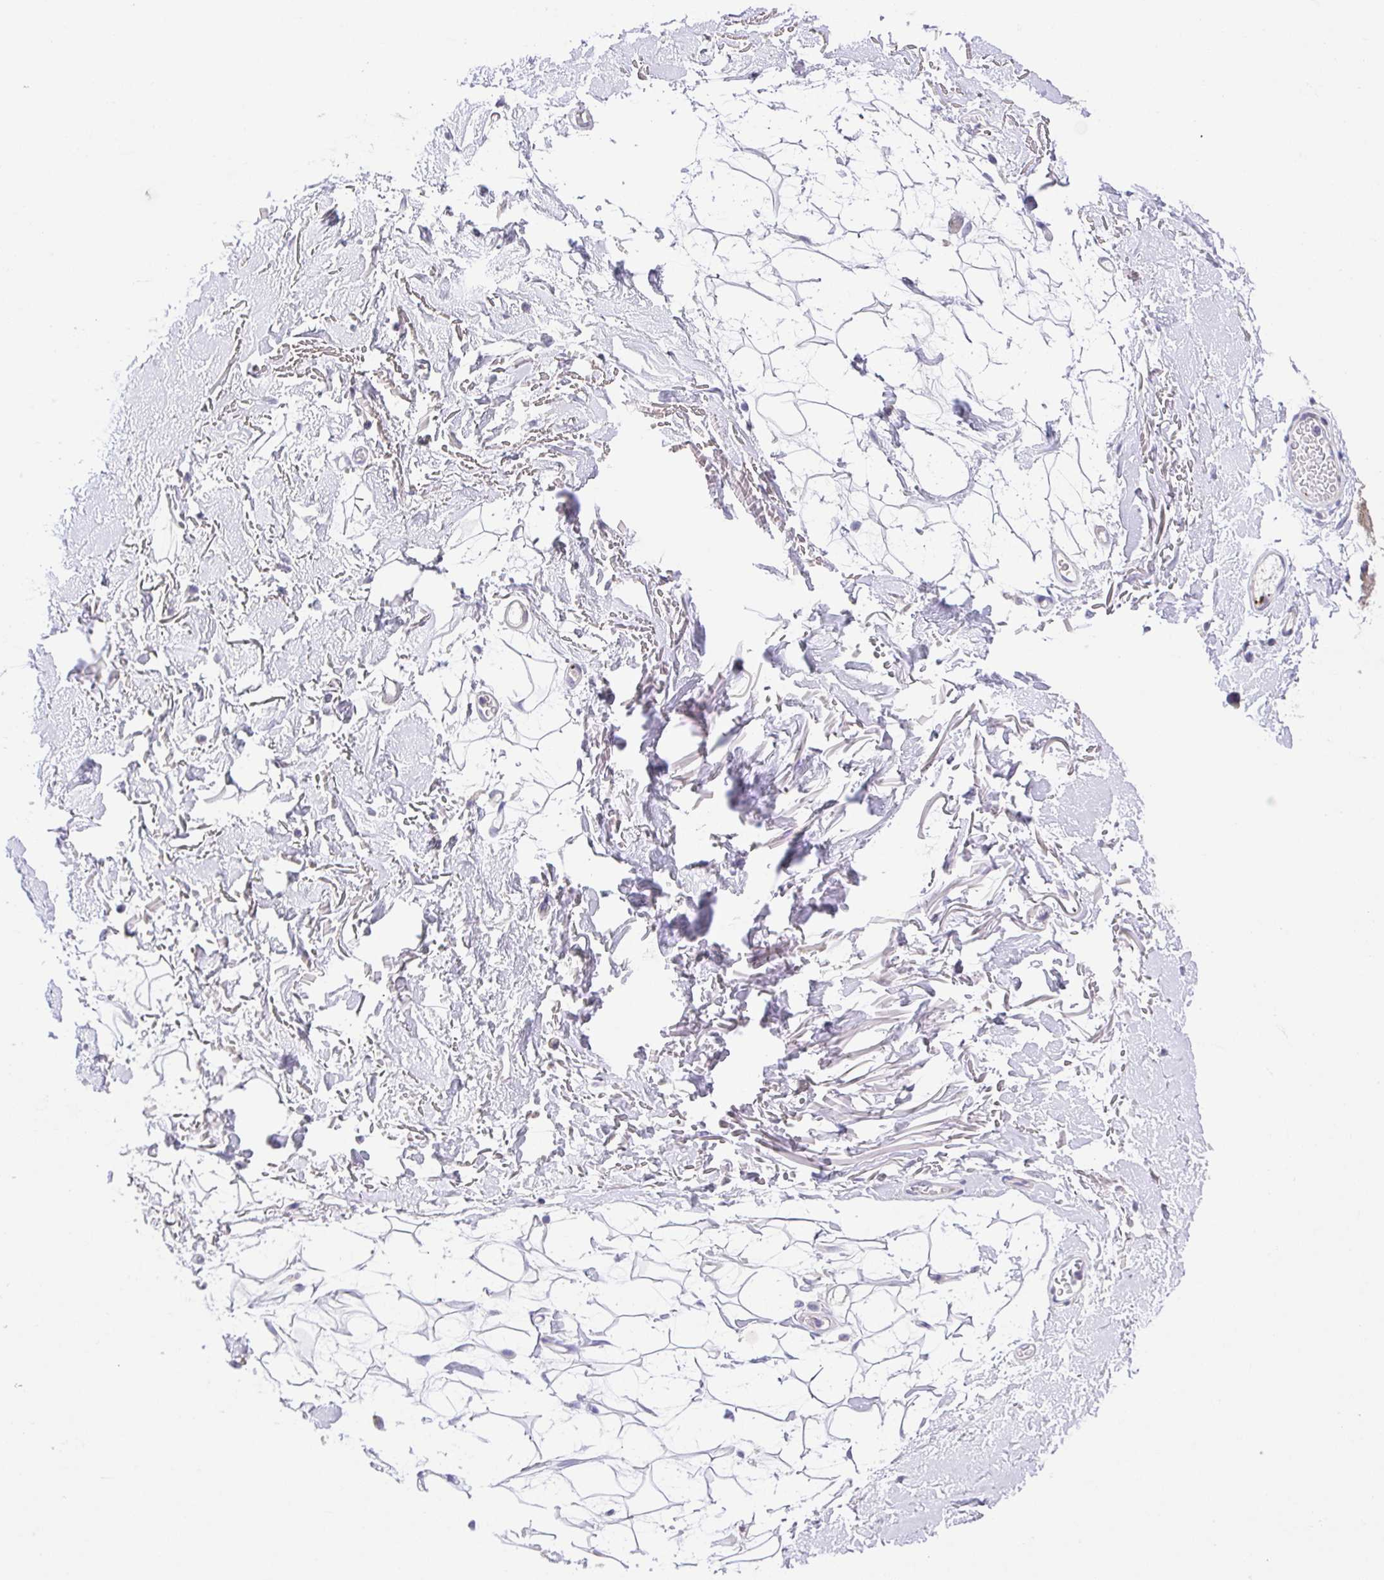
{"staining": {"intensity": "negative", "quantity": "none", "location": "none"}, "tissue": "adipose tissue", "cell_type": "Adipocytes", "image_type": "normal", "snomed": [{"axis": "morphology", "description": "Normal tissue, NOS"}, {"axis": "topography", "description": "Anal"}, {"axis": "topography", "description": "Peripheral nerve tissue"}], "caption": "DAB (3,3'-diaminobenzidine) immunohistochemical staining of benign adipose tissue shows no significant staining in adipocytes.", "gene": "PRR14L", "patient": {"sex": "male", "age": 78}}